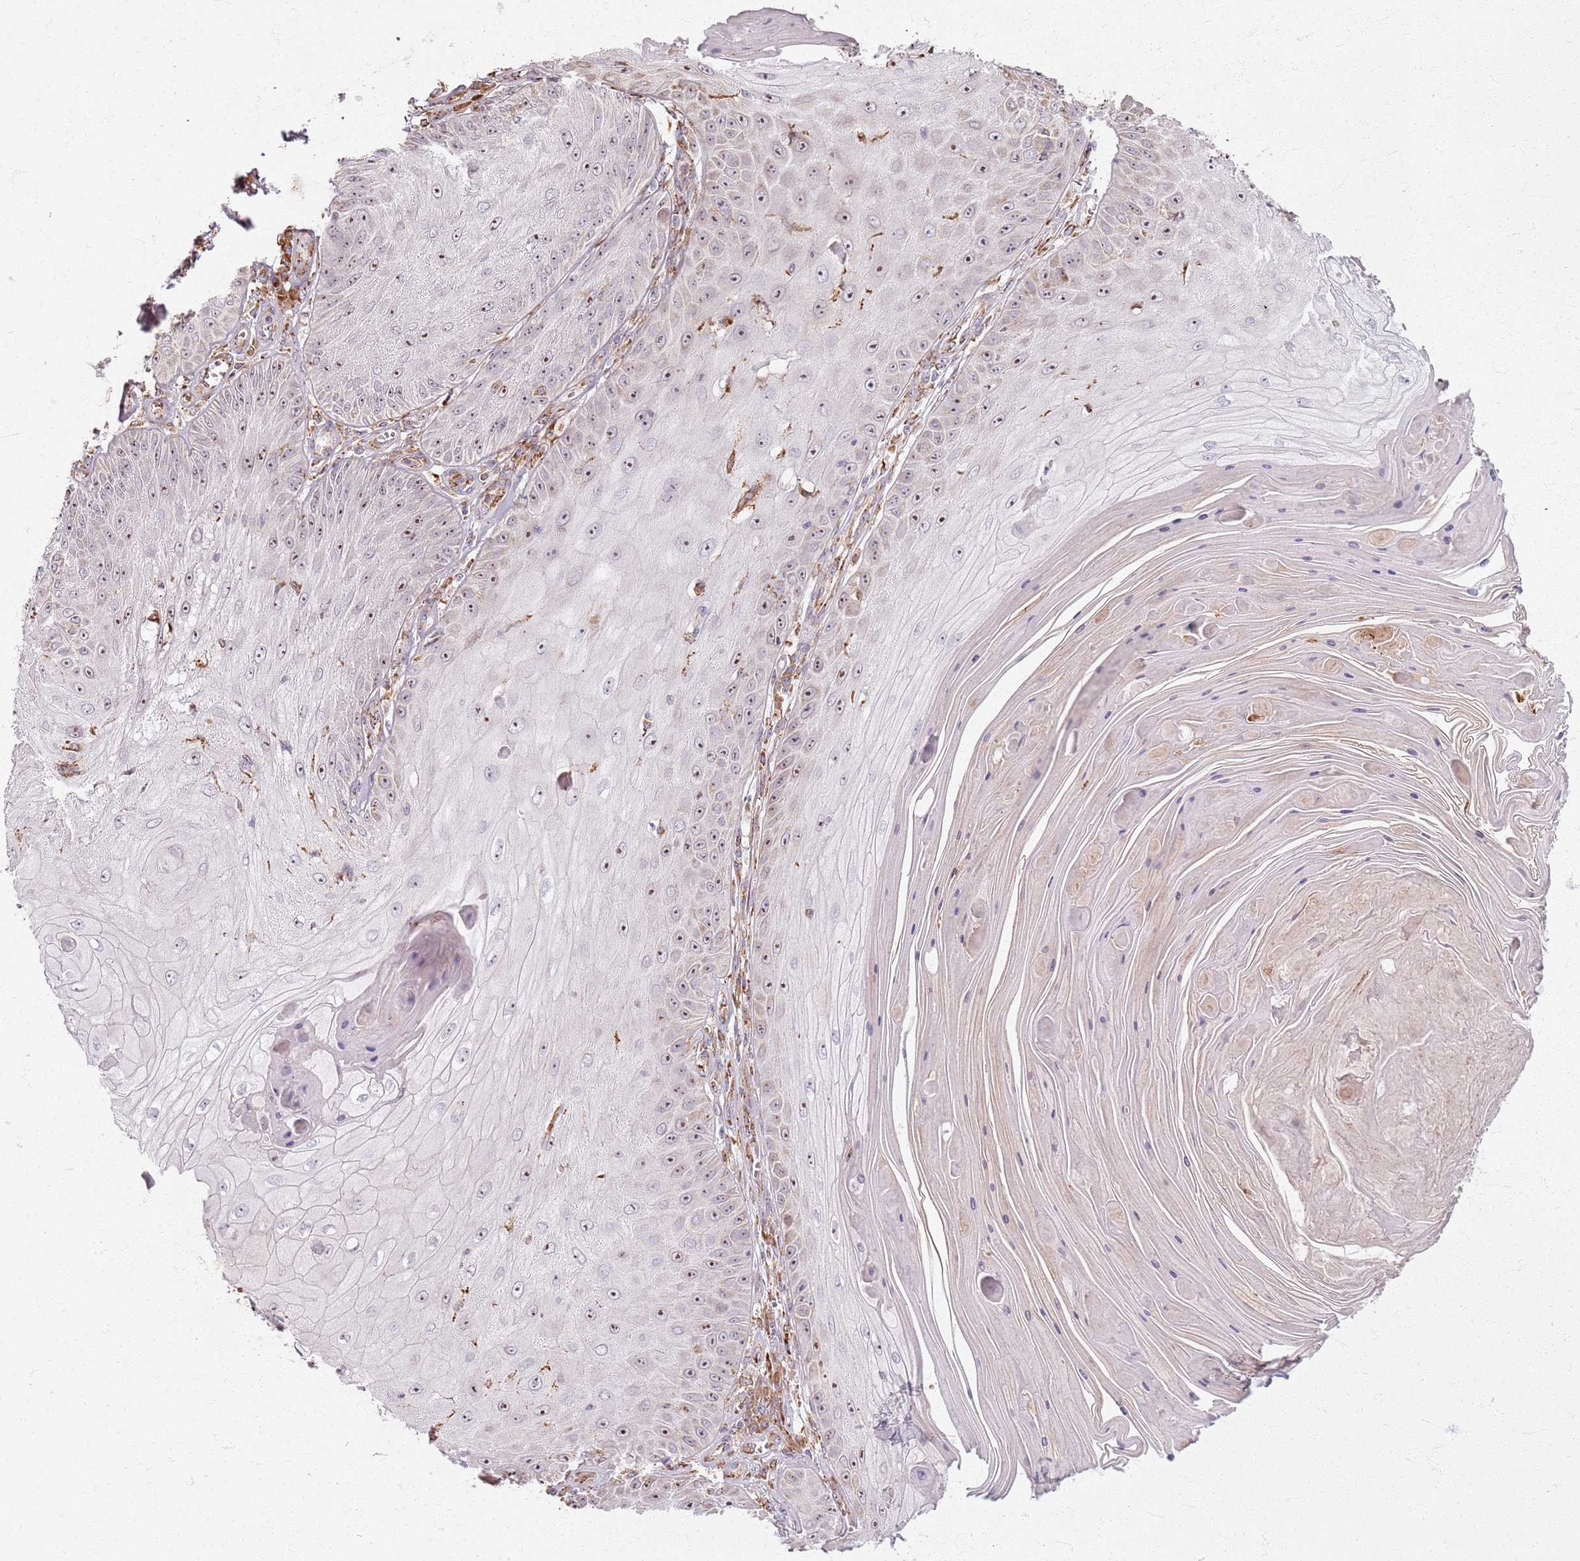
{"staining": {"intensity": "moderate", "quantity": "25%-75%", "location": "nuclear"}, "tissue": "skin cancer", "cell_type": "Tumor cells", "image_type": "cancer", "snomed": [{"axis": "morphology", "description": "Squamous cell carcinoma, NOS"}, {"axis": "topography", "description": "Skin"}], "caption": "High-magnification brightfield microscopy of squamous cell carcinoma (skin) stained with DAB (brown) and counterstained with hematoxylin (blue). tumor cells exhibit moderate nuclear positivity is appreciated in about25%-75% of cells.", "gene": "KRI1", "patient": {"sex": "male", "age": 70}}